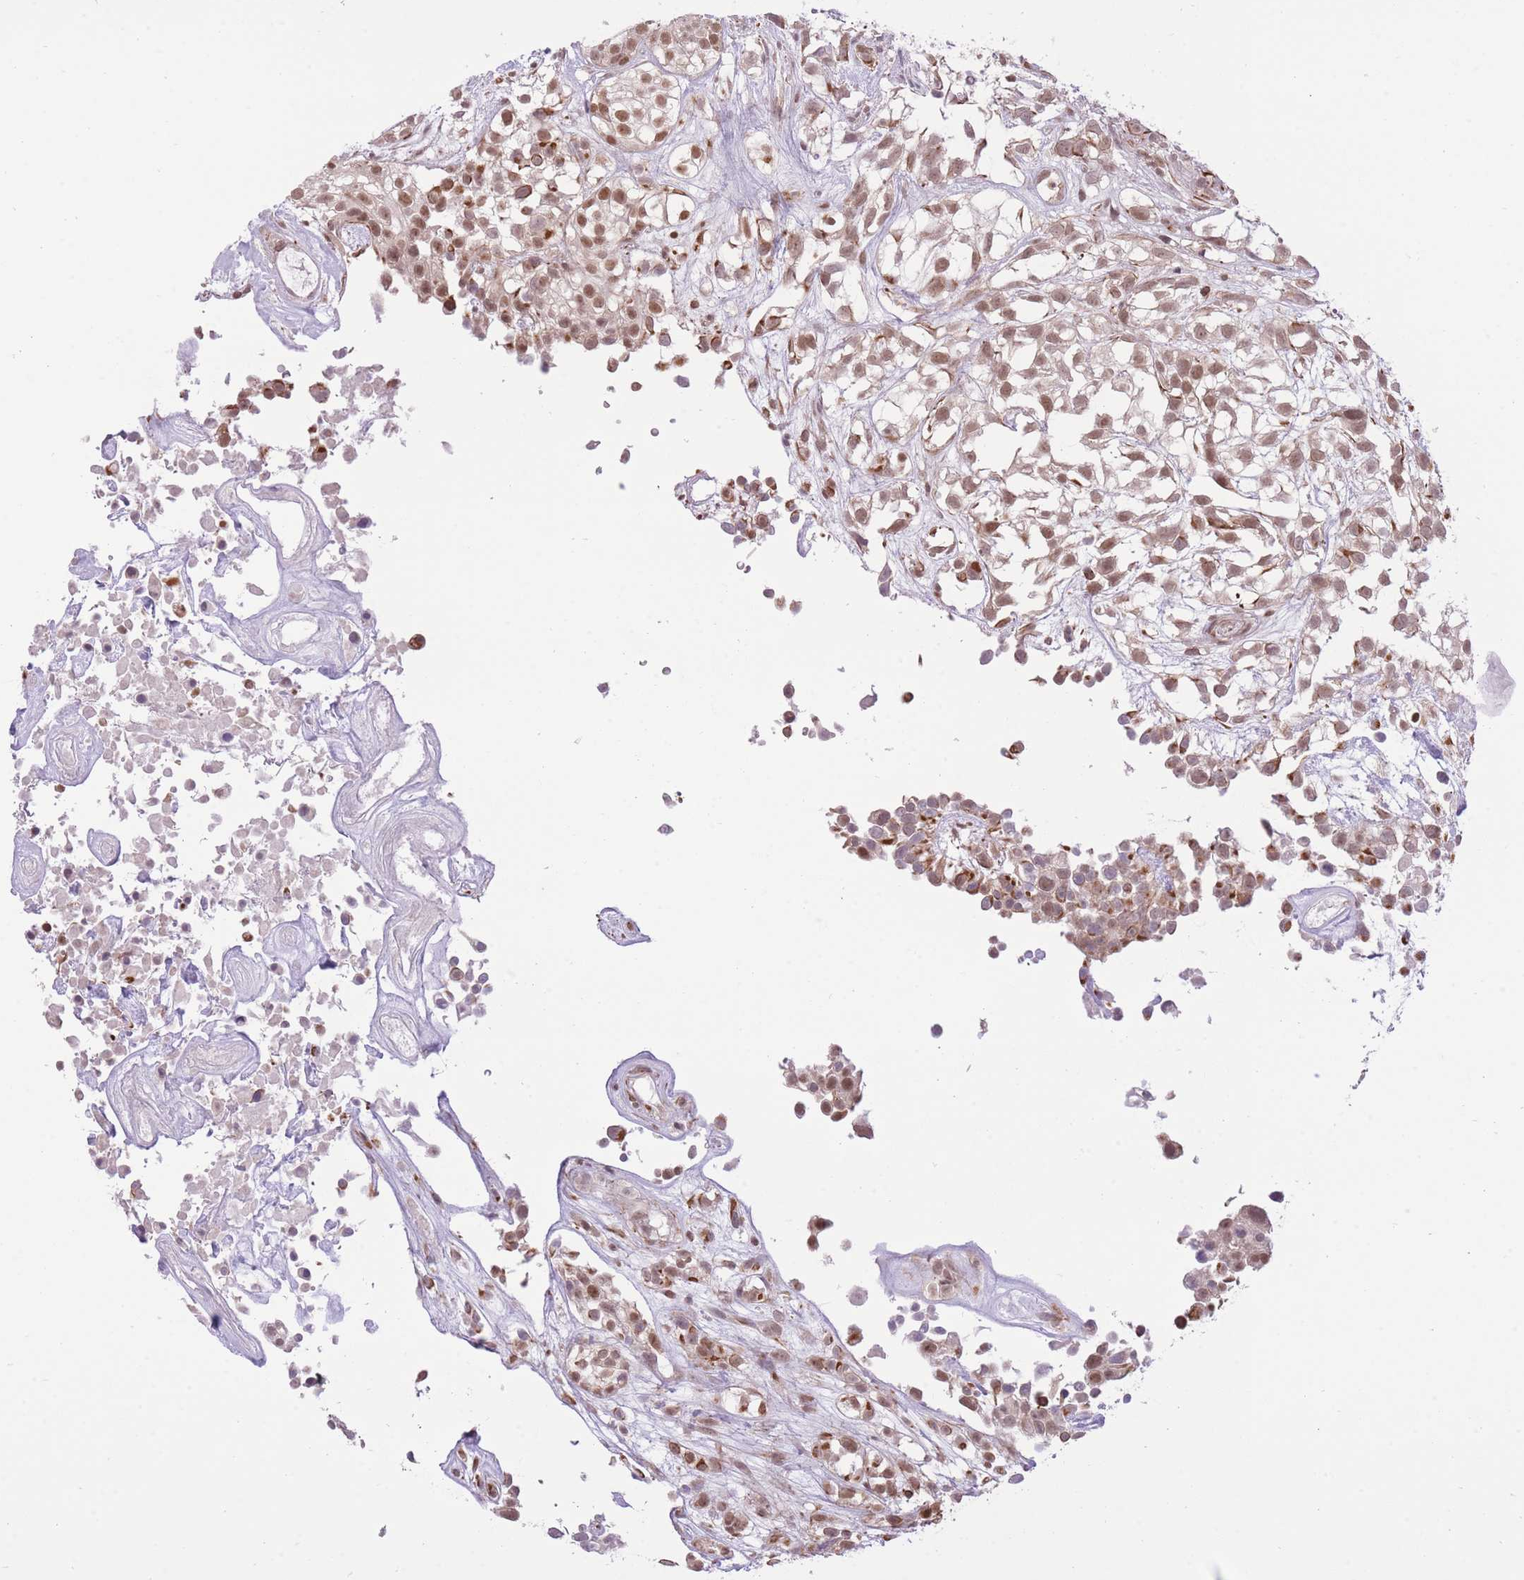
{"staining": {"intensity": "moderate", "quantity": ">75%", "location": "nuclear"}, "tissue": "urothelial cancer", "cell_type": "Tumor cells", "image_type": "cancer", "snomed": [{"axis": "morphology", "description": "Urothelial carcinoma, High grade"}, {"axis": "topography", "description": "Urinary bladder"}], "caption": "A micrograph showing moderate nuclear positivity in approximately >75% of tumor cells in urothelial carcinoma (high-grade), as visualized by brown immunohistochemical staining.", "gene": "ELL", "patient": {"sex": "male", "age": 56}}